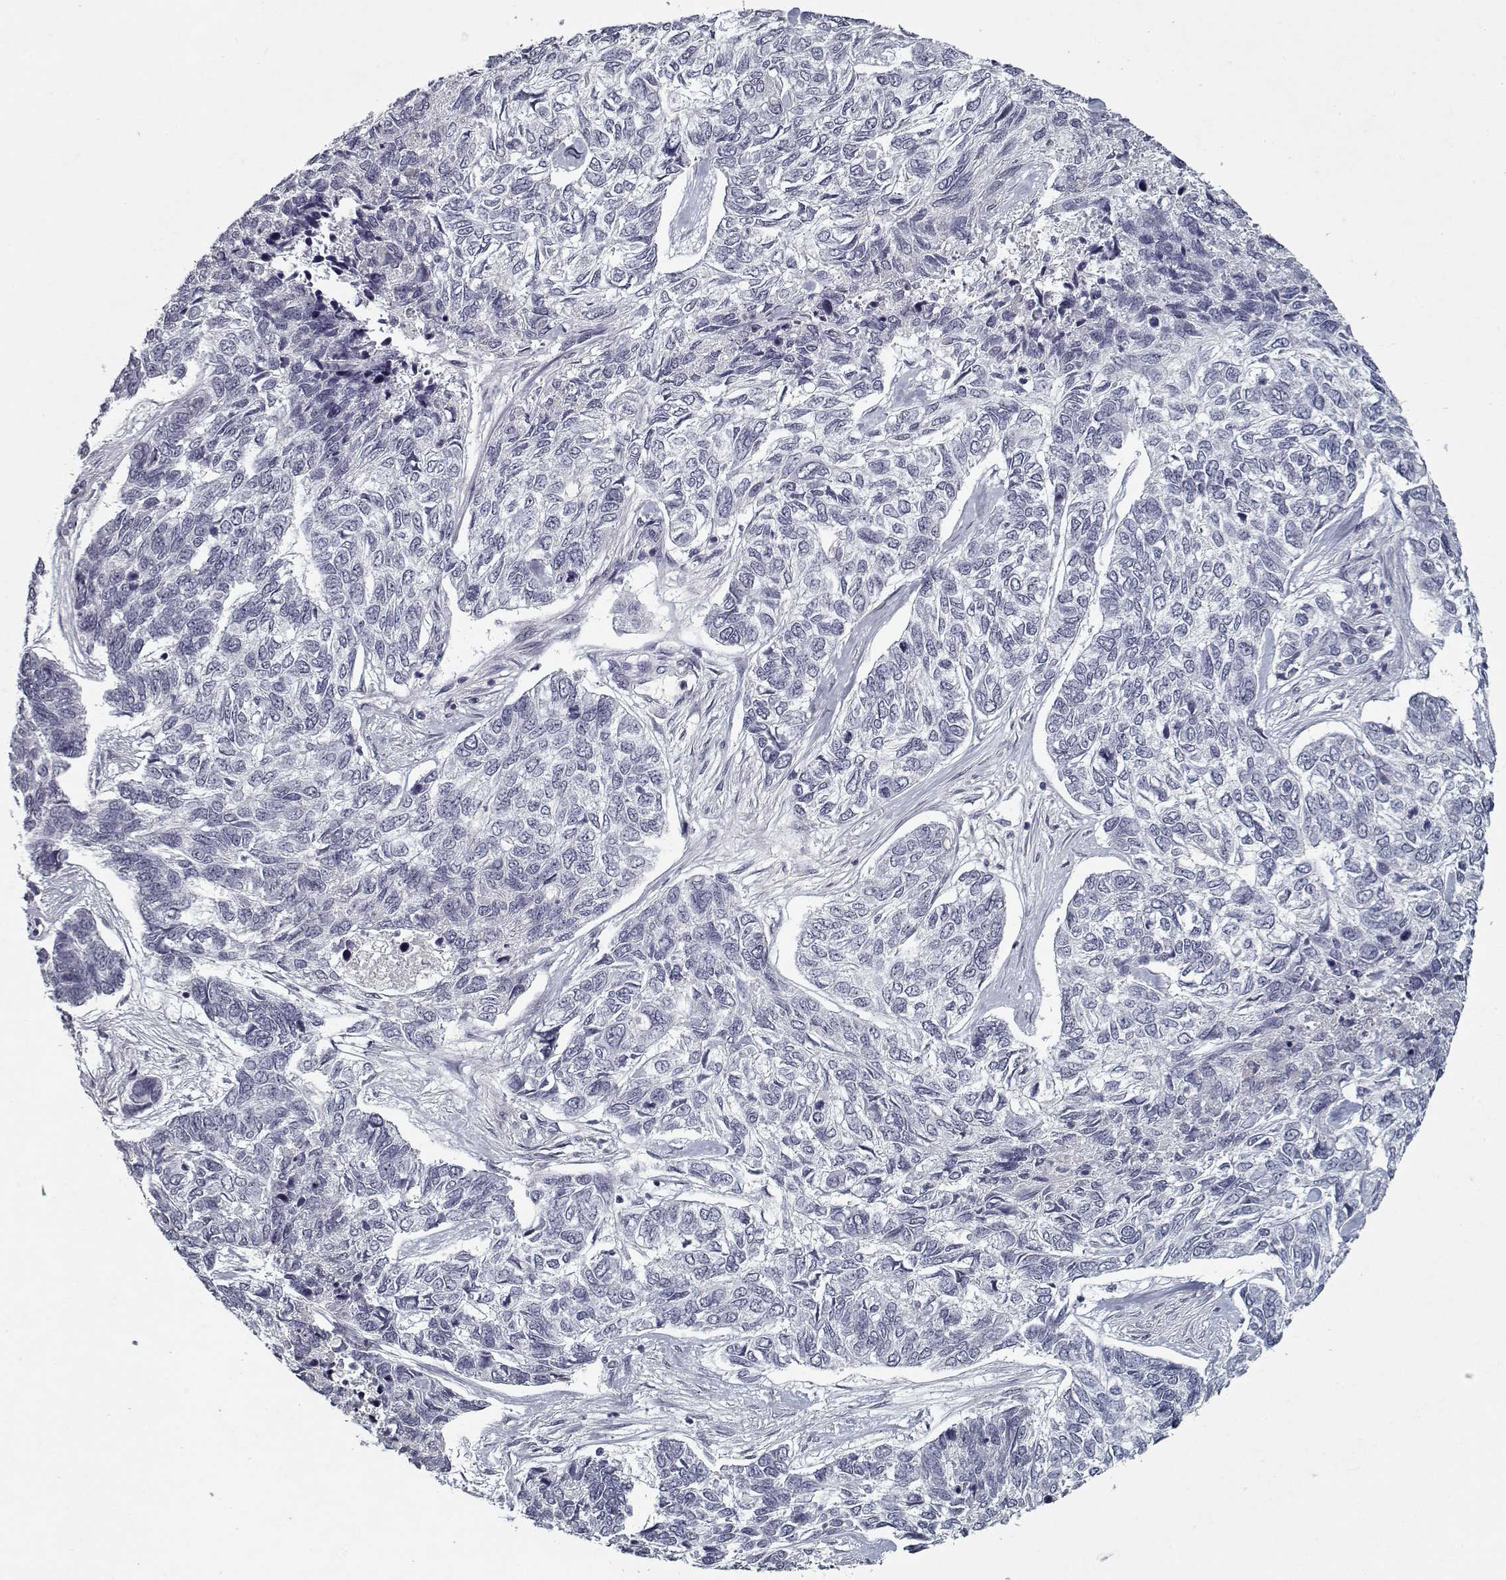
{"staining": {"intensity": "negative", "quantity": "none", "location": "none"}, "tissue": "skin cancer", "cell_type": "Tumor cells", "image_type": "cancer", "snomed": [{"axis": "morphology", "description": "Basal cell carcinoma"}, {"axis": "topography", "description": "Skin"}], "caption": "The image demonstrates no significant positivity in tumor cells of skin cancer (basal cell carcinoma).", "gene": "GAD2", "patient": {"sex": "female", "age": 65}}